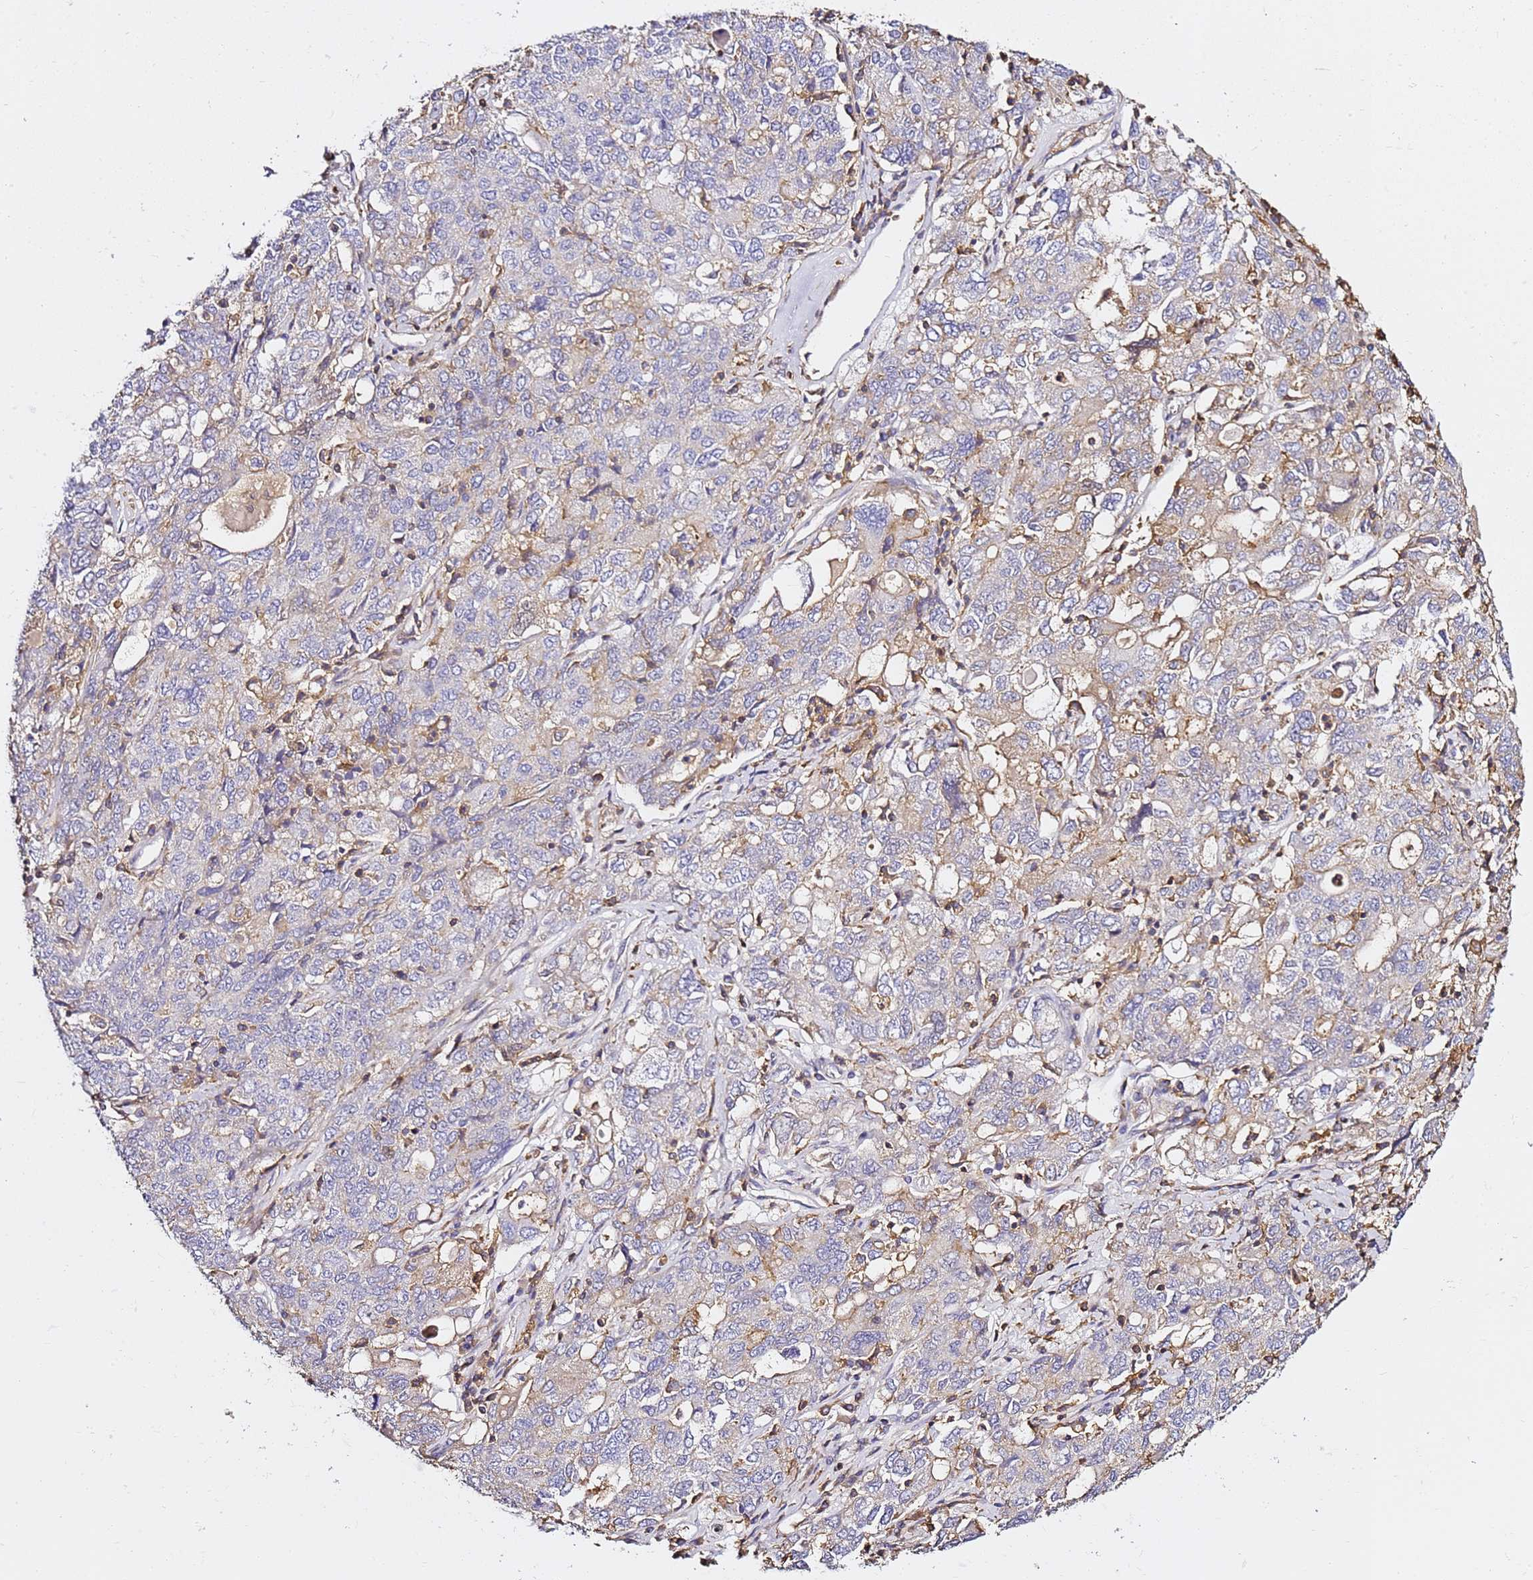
{"staining": {"intensity": "weak", "quantity": "<25%", "location": "cytoplasmic/membranous"}, "tissue": "ovarian cancer", "cell_type": "Tumor cells", "image_type": "cancer", "snomed": [{"axis": "morphology", "description": "Carcinoma, endometroid"}, {"axis": "topography", "description": "Ovary"}], "caption": "This is an immunohistochemistry (IHC) photomicrograph of endometroid carcinoma (ovarian). There is no positivity in tumor cells.", "gene": "ZFP36L2", "patient": {"sex": "female", "age": 62}}